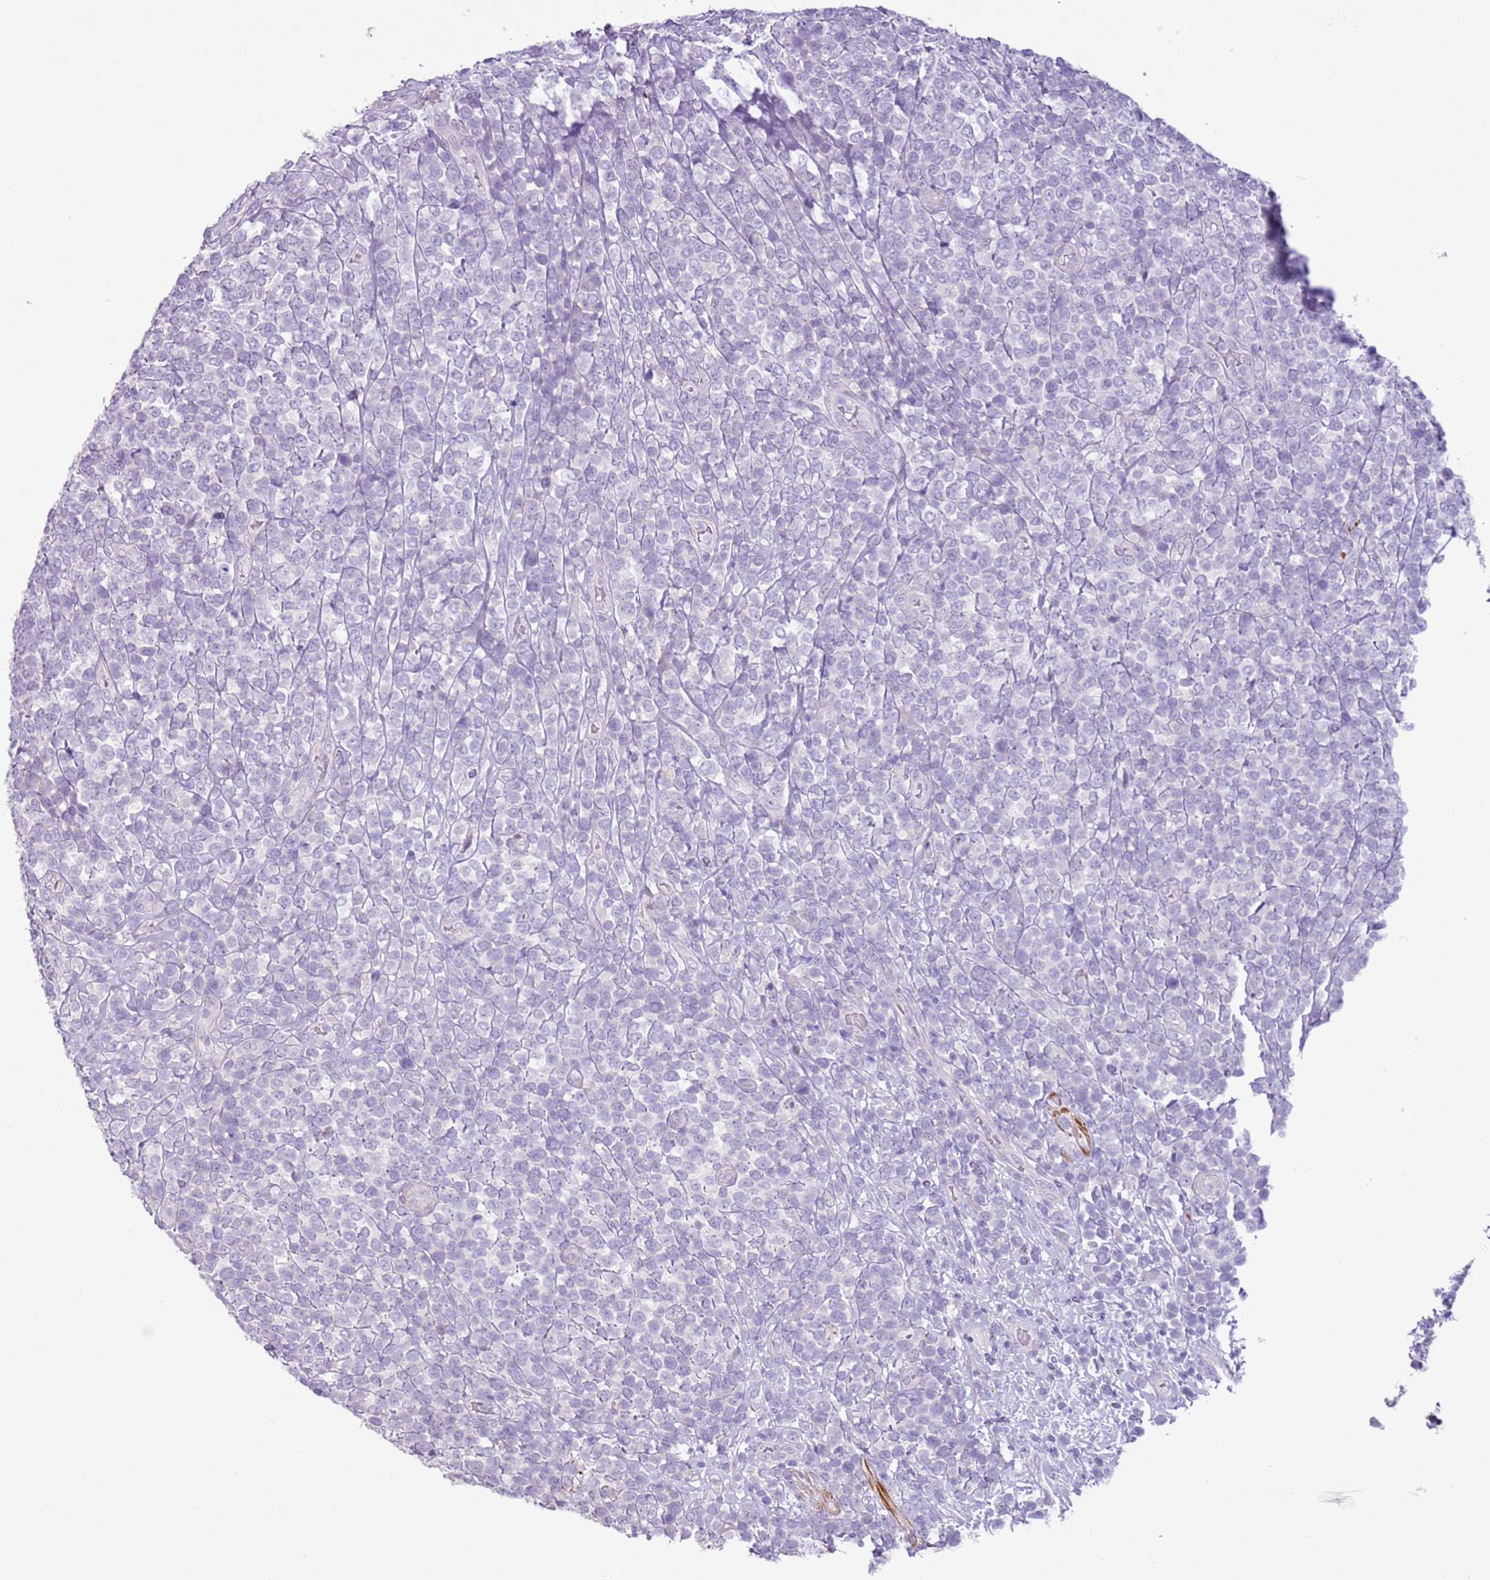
{"staining": {"intensity": "negative", "quantity": "none", "location": "none"}, "tissue": "lymphoma", "cell_type": "Tumor cells", "image_type": "cancer", "snomed": [{"axis": "morphology", "description": "Malignant lymphoma, non-Hodgkin's type, High grade"}, {"axis": "topography", "description": "Soft tissue"}], "caption": "This is a photomicrograph of IHC staining of malignant lymphoma, non-Hodgkin's type (high-grade), which shows no expression in tumor cells. (Brightfield microscopy of DAB immunohistochemistry (IHC) at high magnification).", "gene": "ZNF239", "patient": {"sex": "female", "age": 56}}